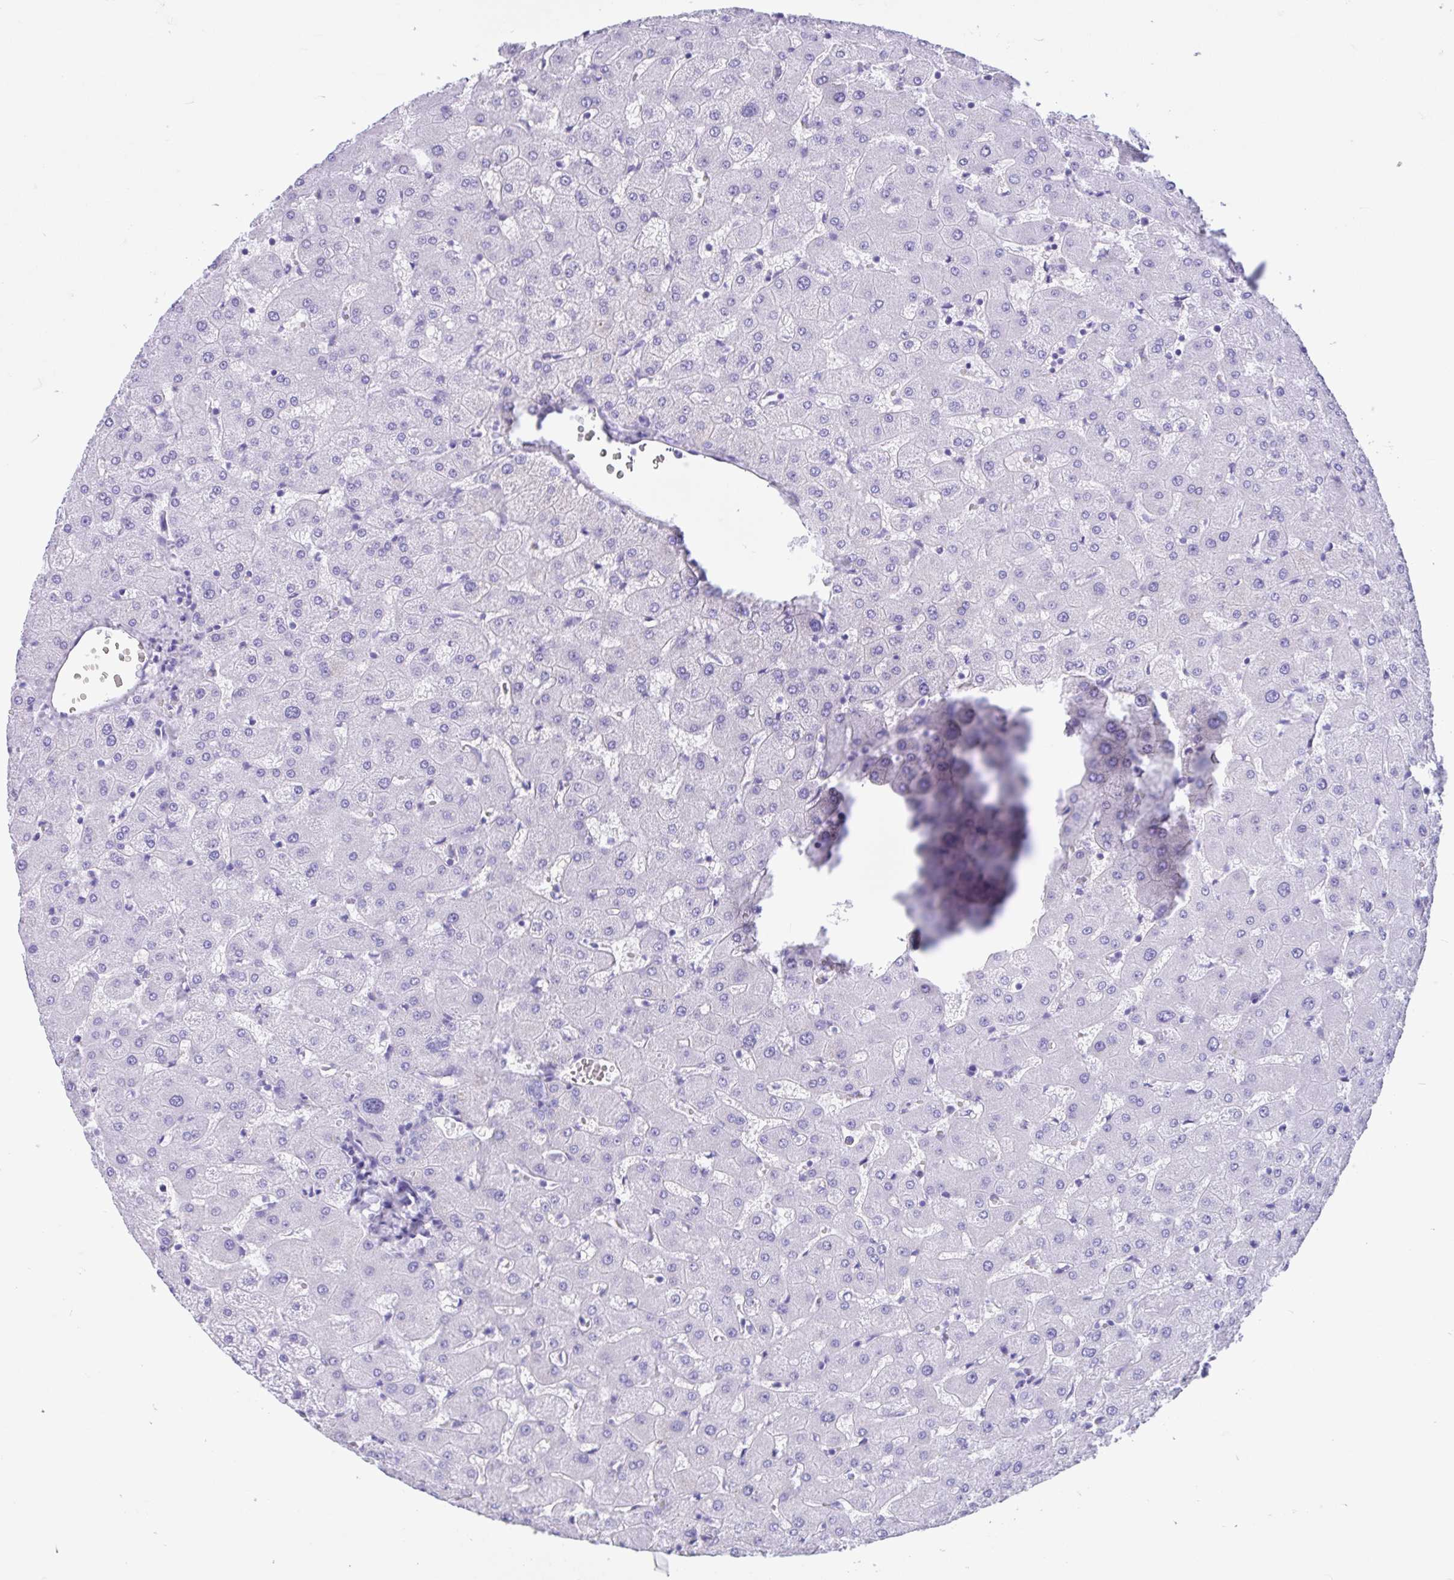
{"staining": {"intensity": "negative", "quantity": "none", "location": "none"}, "tissue": "liver", "cell_type": "Cholangiocytes", "image_type": "normal", "snomed": [{"axis": "morphology", "description": "Normal tissue, NOS"}, {"axis": "topography", "description": "Liver"}], "caption": "Unremarkable liver was stained to show a protein in brown. There is no significant expression in cholangiocytes. (IHC, brightfield microscopy, high magnification).", "gene": "IAPP", "patient": {"sex": "female", "age": 63}}